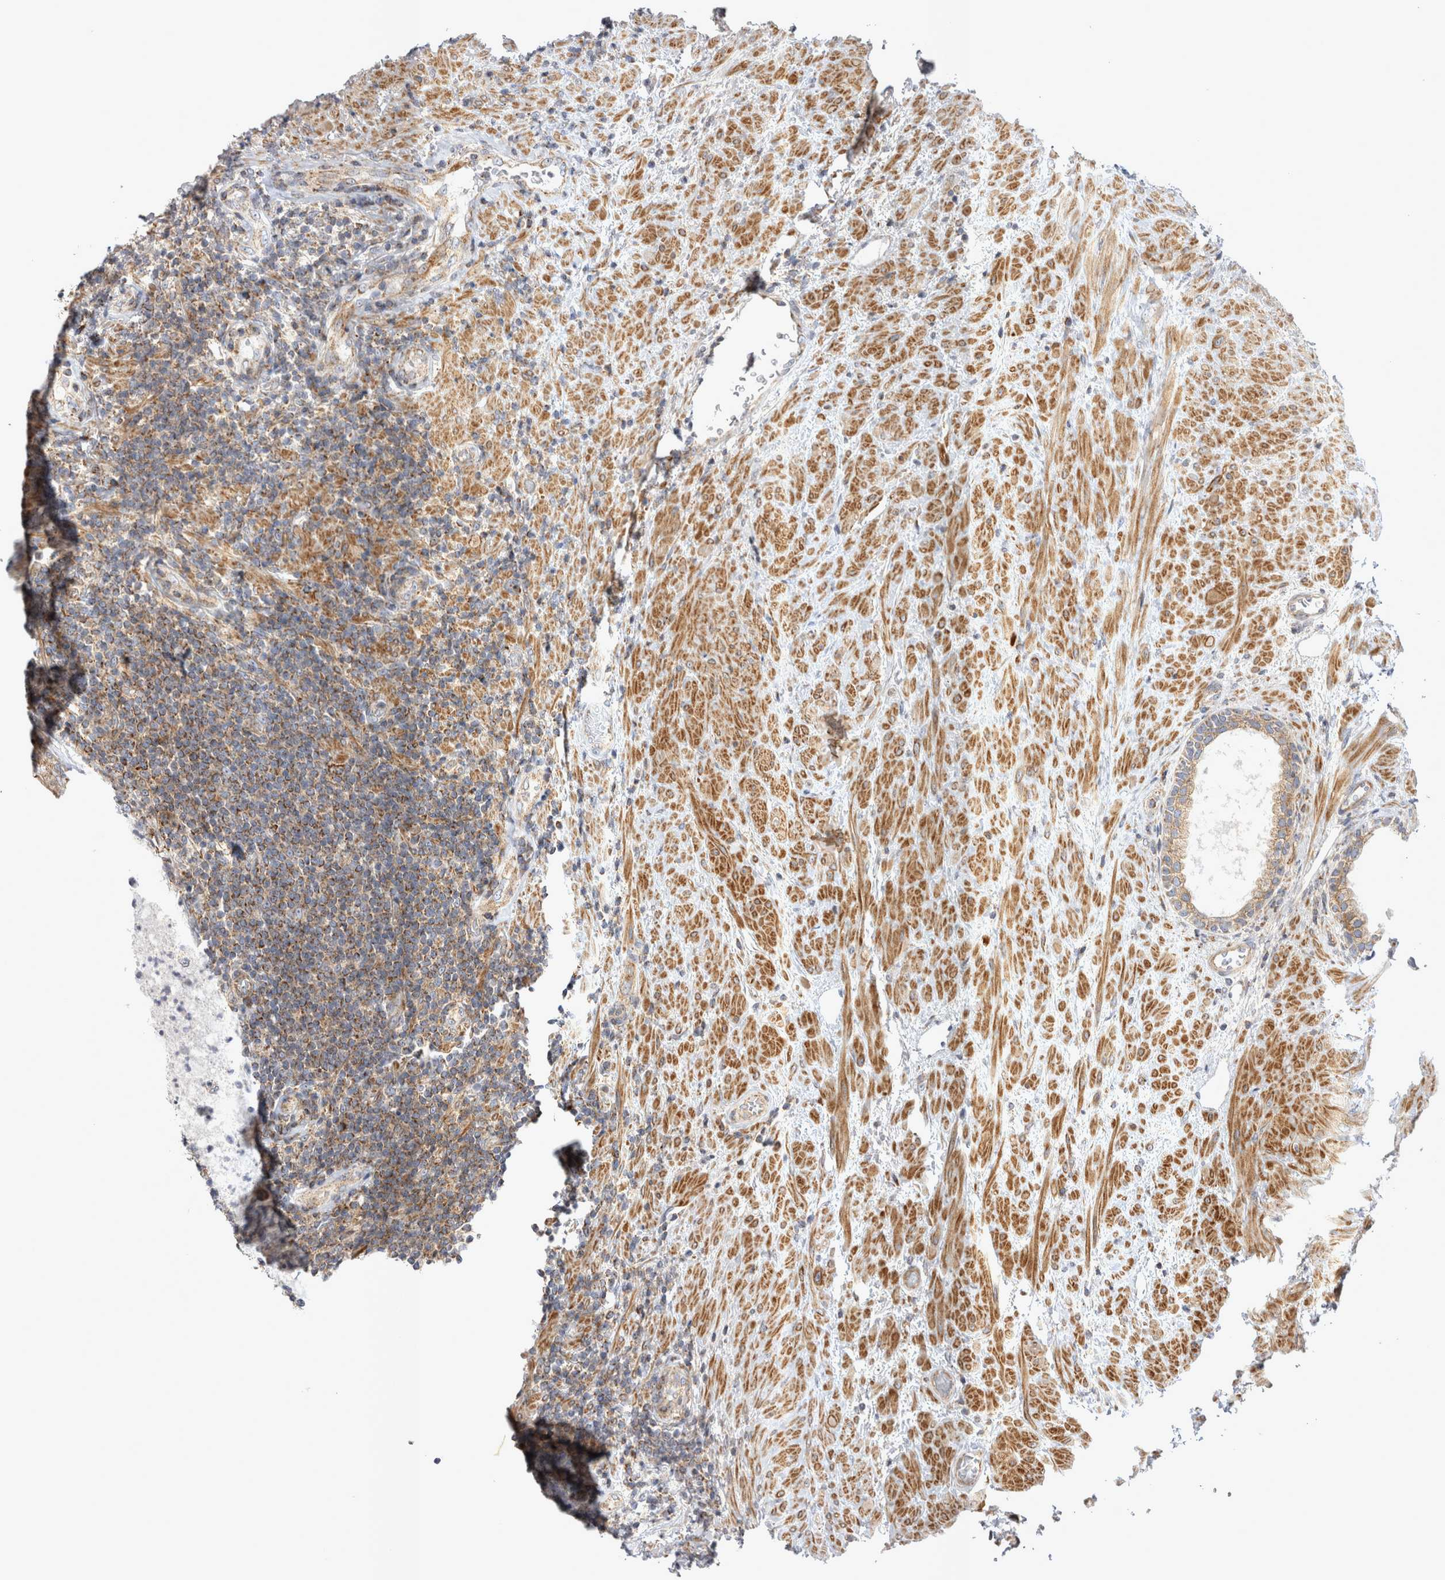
{"staining": {"intensity": "moderate", "quantity": ">75%", "location": "cytoplasmic/membranous"}, "tissue": "prostate", "cell_type": "Glandular cells", "image_type": "normal", "snomed": [{"axis": "morphology", "description": "Normal tissue, NOS"}, {"axis": "topography", "description": "Prostate"}], "caption": "This is an image of IHC staining of normal prostate, which shows moderate positivity in the cytoplasmic/membranous of glandular cells.", "gene": "TSPOAP1", "patient": {"sex": "male", "age": 76}}